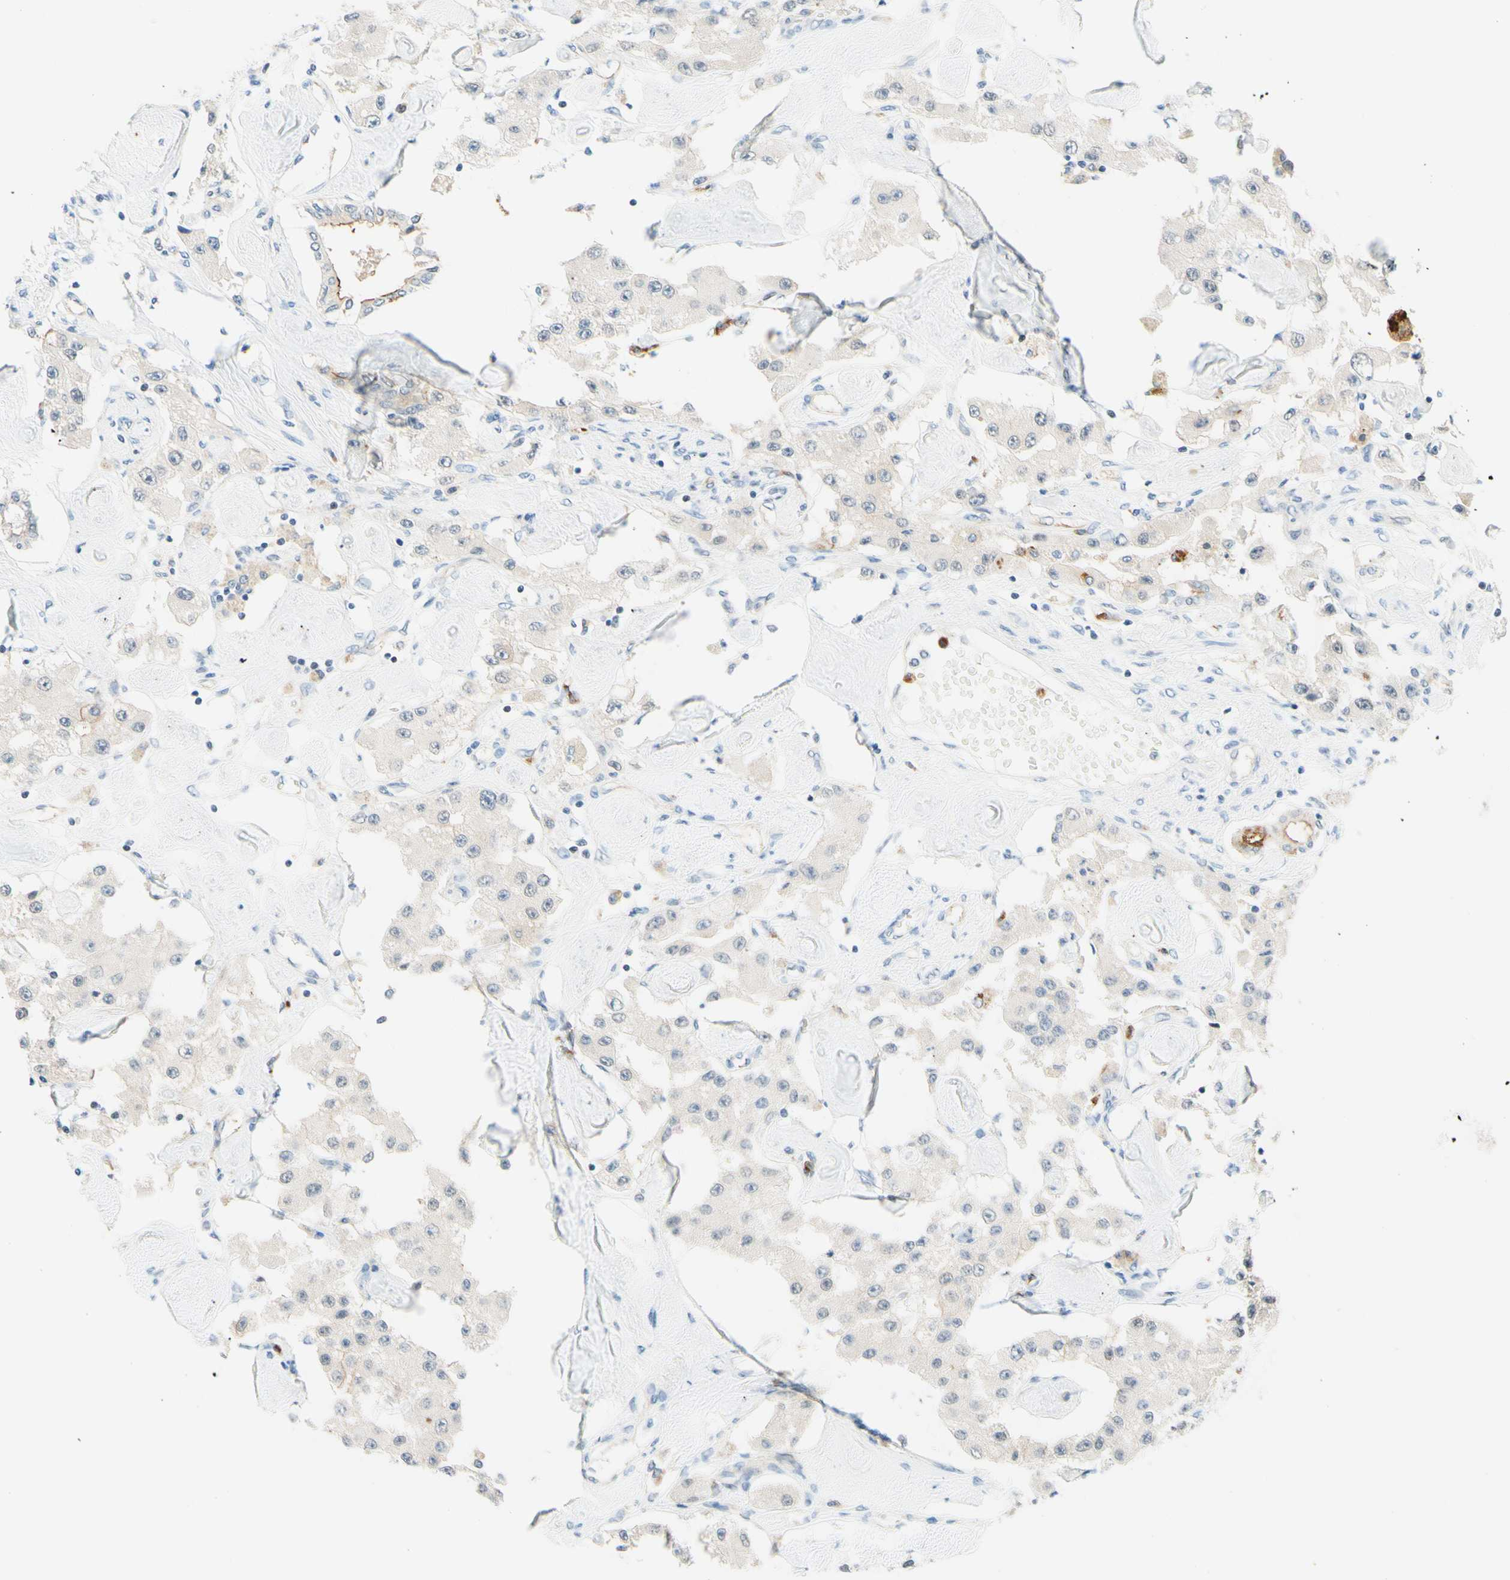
{"staining": {"intensity": "negative", "quantity": "none", "location": "none"}, "tissue": "carcinoid", "cell_type": "Tumor cells", "image_type": "cancer", "snomed": [{"axis": "morphology", "description": "Carcinoid, malignant, NOS"}, {"axis": "topography", "description": "Pancreas"}], "caption": "Tumor cells are negative for brown protein staining in malignant carcinoid.", "gene": "TREM2", "patient": {"sex": "male", "age": 41}}